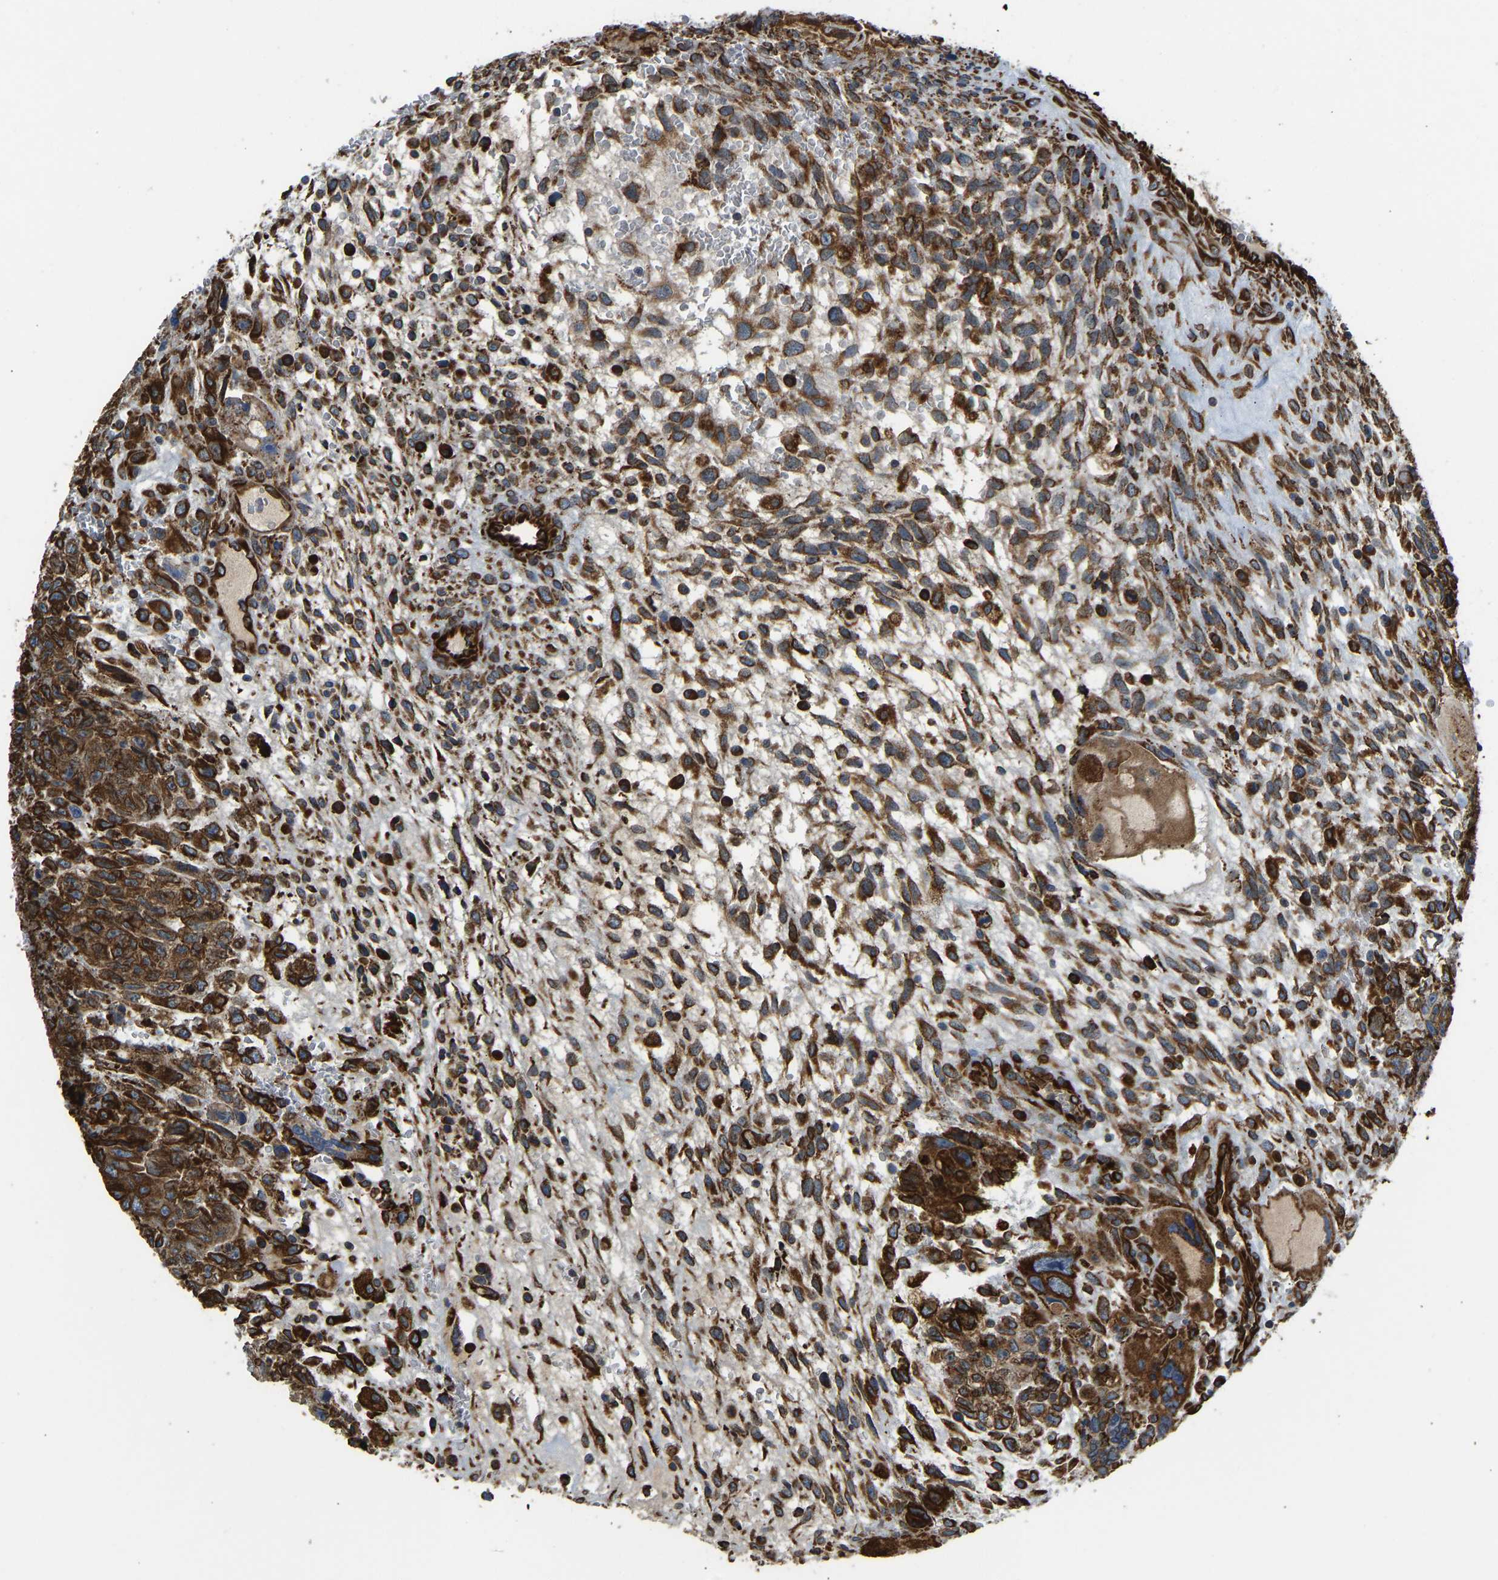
{"staining": {"intensity": "strong", "quantity": ">75%", "location": "cytoplasmic/membranous"}, "tissue": "testis cancer", "cell_type": "Tumor cells", "image_type": "cancer", "snomed": [{"axis": "morphology", "description": "Carcinoma, Embryonal, NOS"}, {"axis": "topography", "description": "Testis"}], "caption": "Immunohistochemistry (IHC) image of testis cancer stained for a protein (brown), which reveals high levels of strong cytoplasmic/membranous positivity in about >75% of tumor cells.", "gene": "BEX3", "patient": {"sex": "male", "age": 28}}